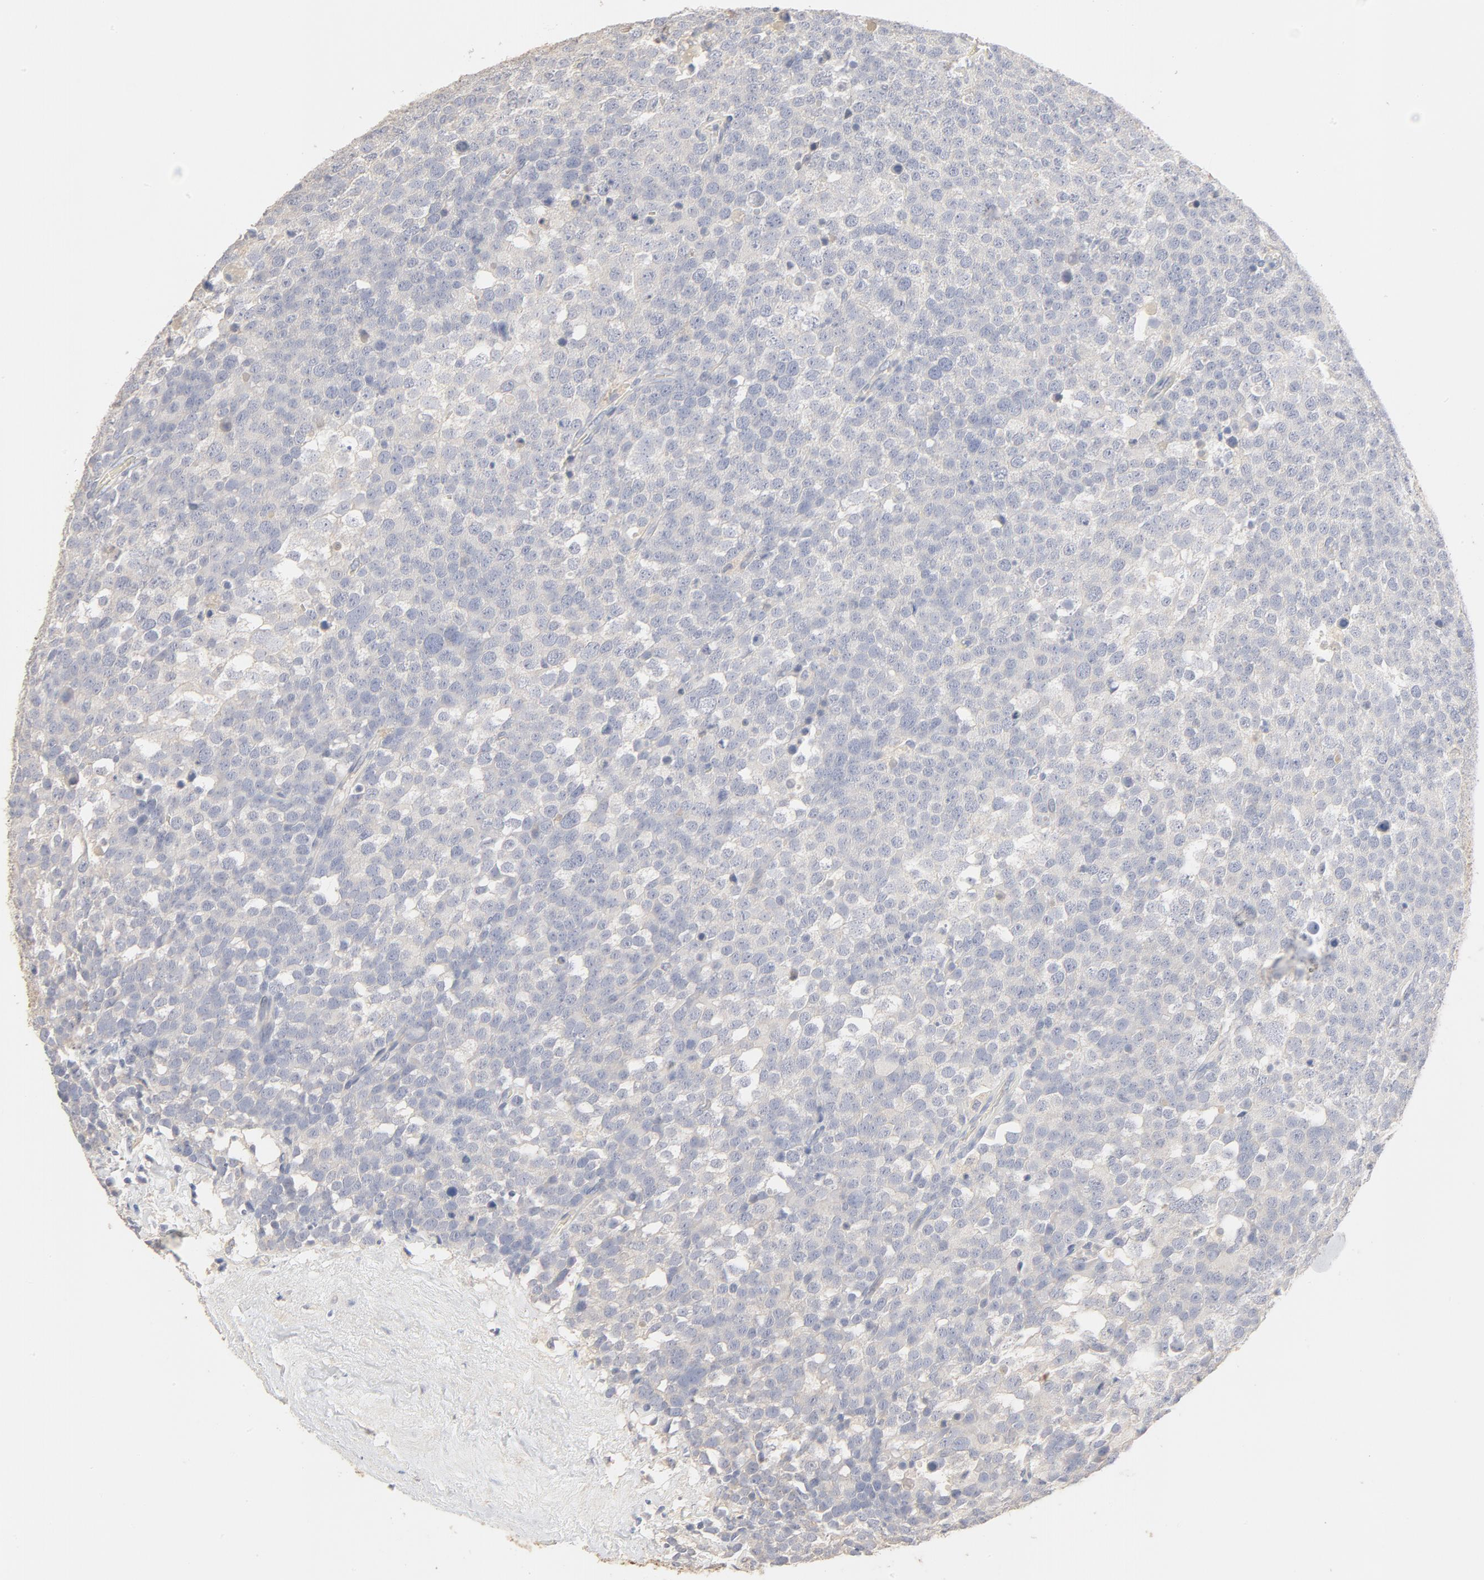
{"staining": {"intensity": "negative", "quantity": "none", "location": "none"}, "tissue": "testis cancer", "cell_type": "Tumor cells", "image_type": "cancer", "snomed": [{"axis": "morphology", "description": "Seminoma, NOS"}, {"axis": "topography", "description": "Testis"}], "caption": "DAB immunohistochemical staining of testis seminoma displays no significant staining in tumor cells. (DAB (3,3'-diaminobenzidine) immunohistochemistry, high magnification).", "gene": "FCGBP", "patient": {"sex": "male", "age": 71}}